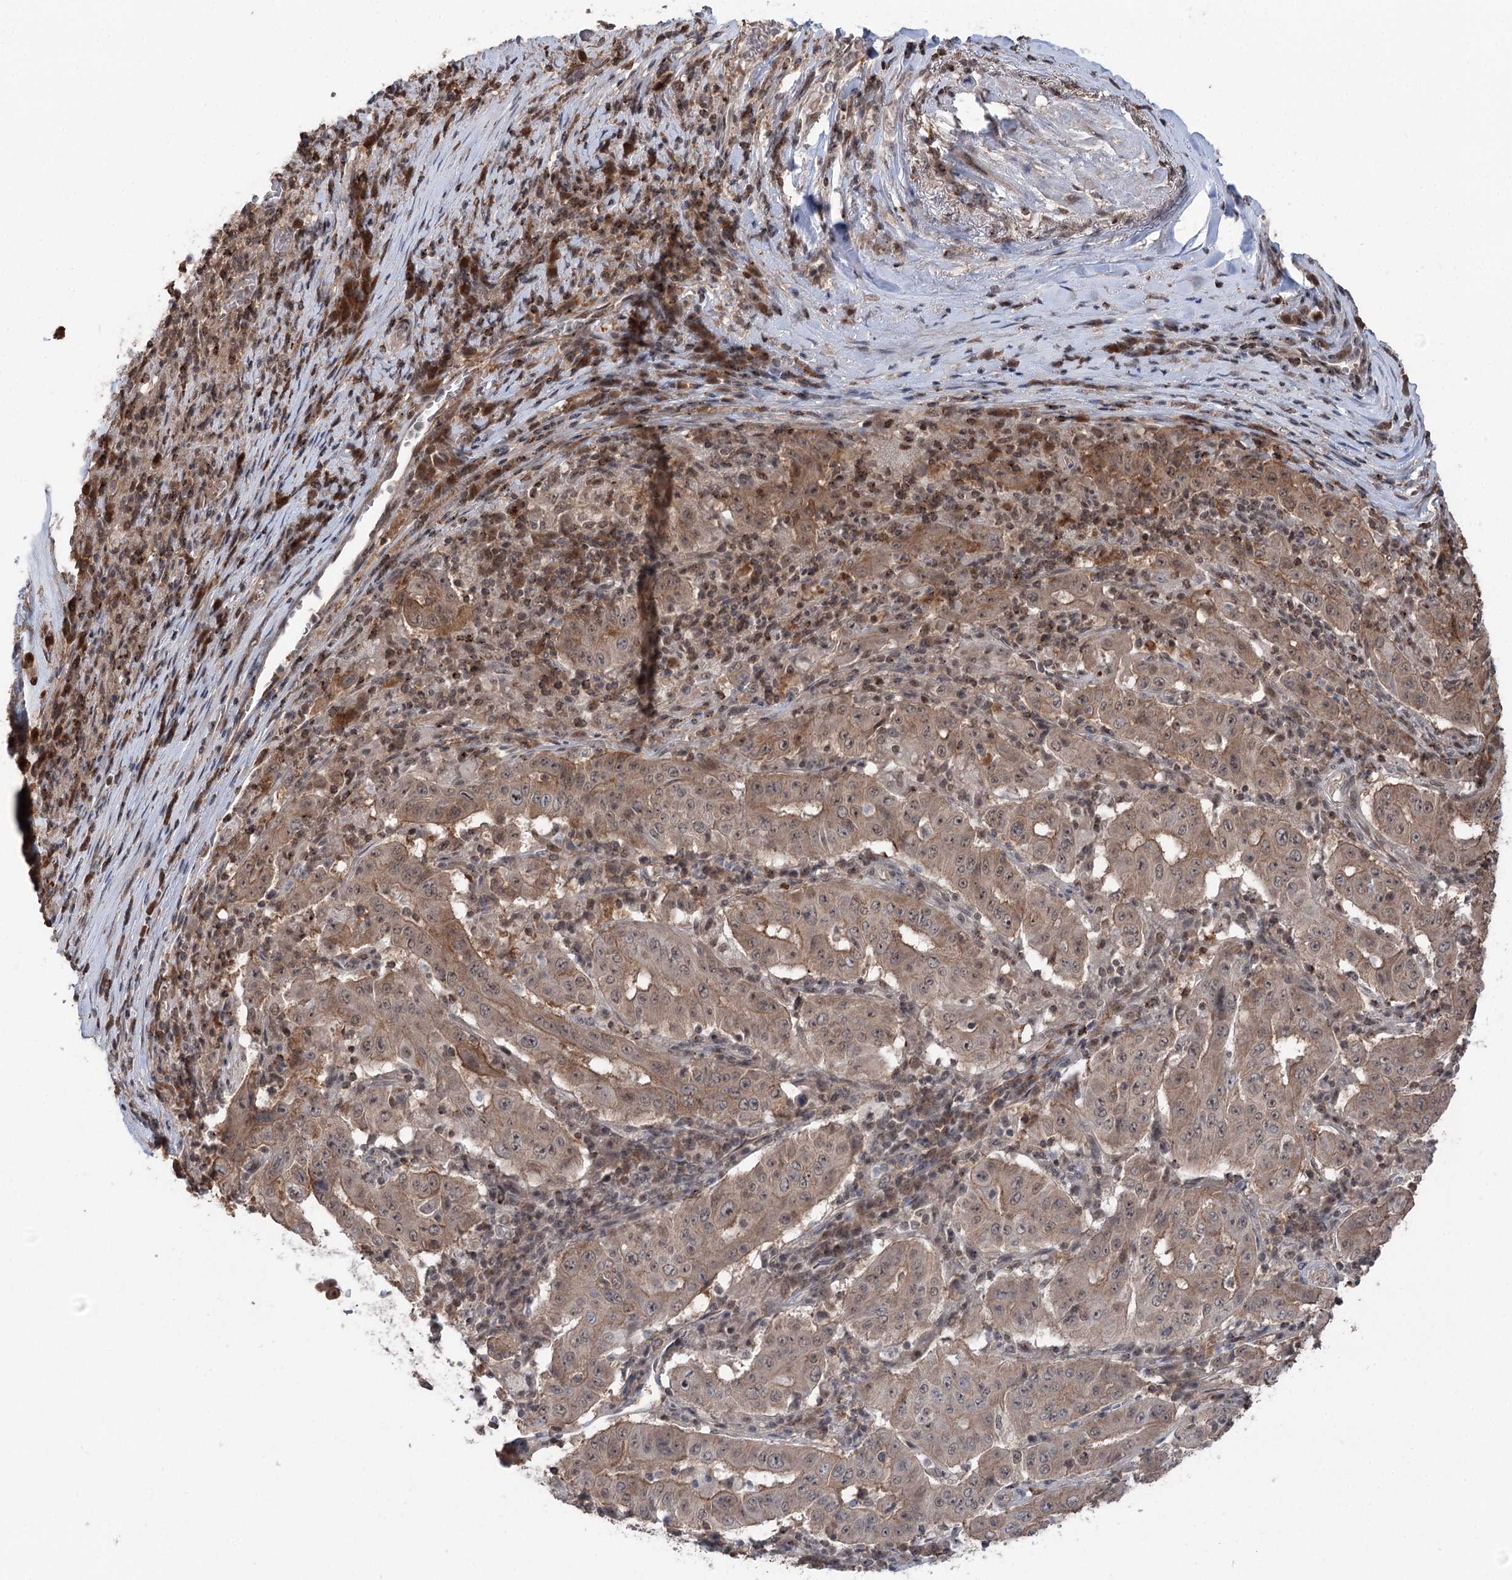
{"staining": {"intensity": "moderate", "quantity": ">75%", "location": "cytoplasmic/membranous,nuclear"}, "tissue": "pancreatic cancer", "cell_type": "Tumor cells", "image_type": "cancer", "snomed": [{"axis": "morphology", "description": "Adenocarcinoma, NOS"}, {"axis": "topography", "description": "Pancreas"}], "caption": "Protein expression analysis of pancreatic cancer reveals moderate cytoplasmic/membranous and nuclear positivity in about >75% of tumor cells.", "gene": "CCSER2", "patient": {"sex": "male", "age": 63}}